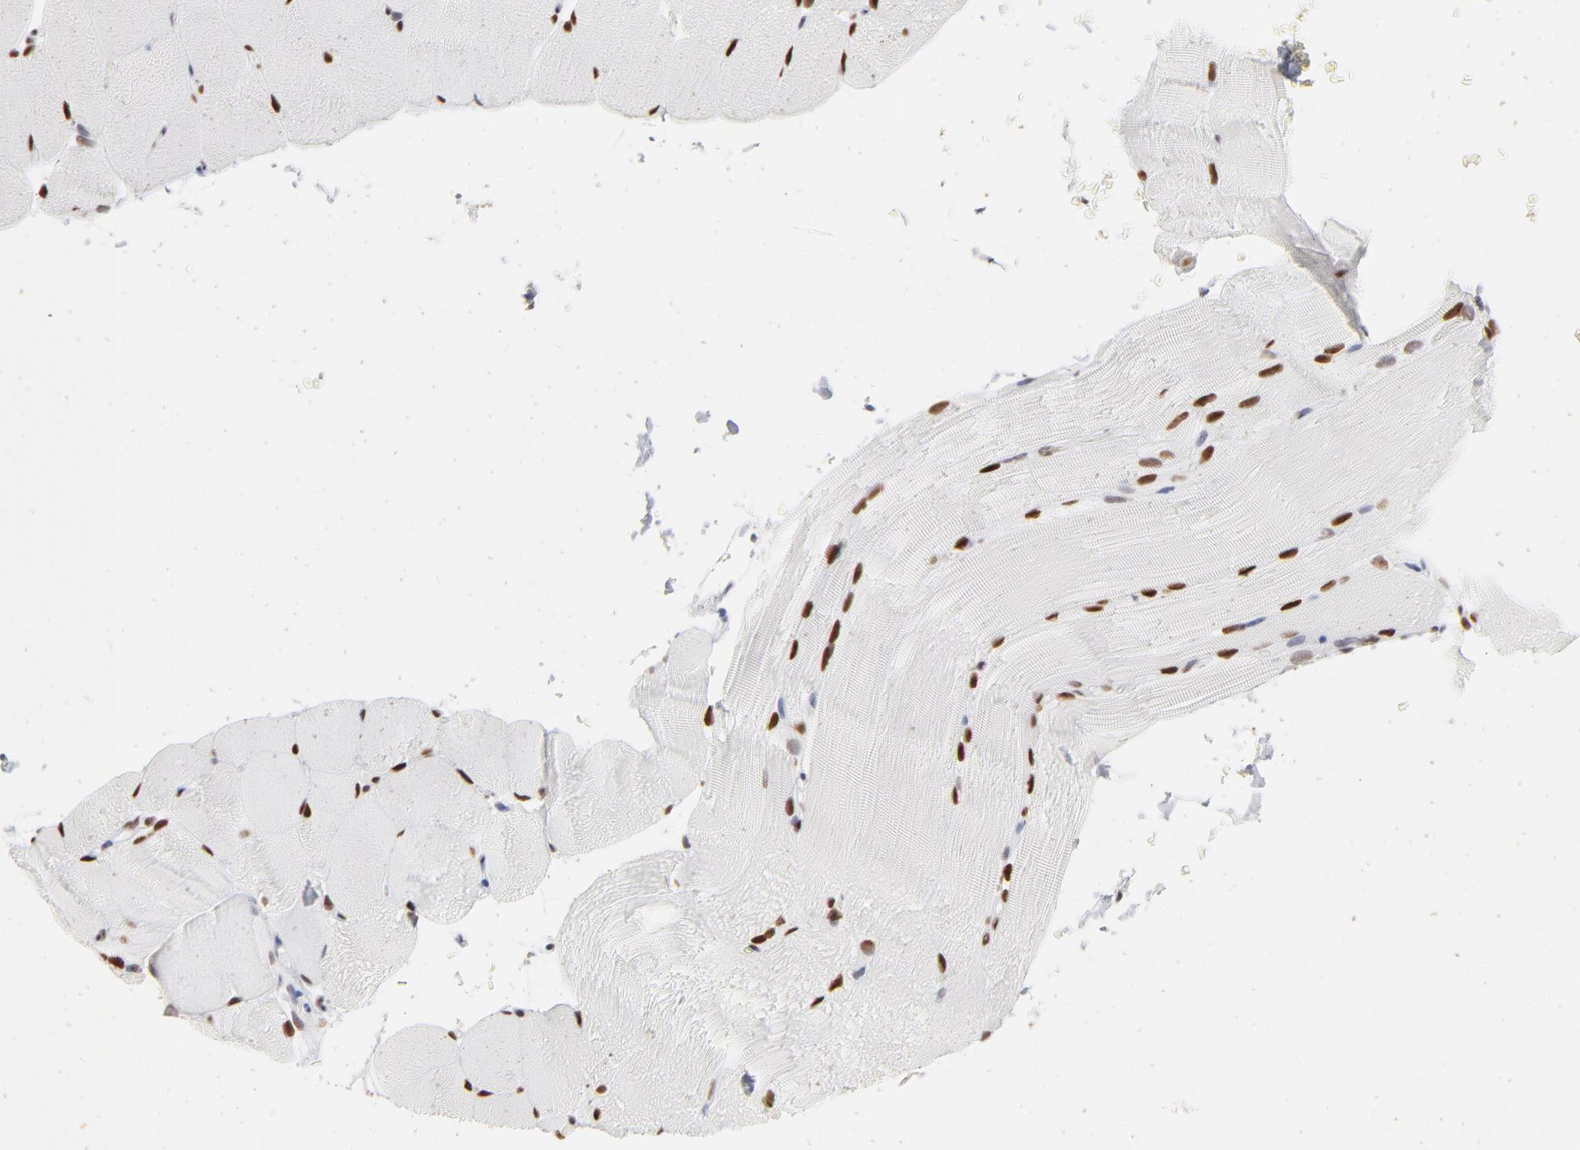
{"staining": {"intensity": "strong", "quantity": ">75%", "location": "nuclear"}, "tissue": "skeletal muscle", "cell_type": "Myocytes", "image_type": "normal", "snomed": [{"axis": "morphology", "description": "Normal tissue, NOS"}, {"axis": "topography", "description": "Skeletal muscle"}], "caption": "This photomicrograph reveals IHC staining of normal skeletal muscle, with high strong nuclear expression in about >75% of myocytes.", "gene": "PARP1", "patient": {"sex": "female", "age": 37}}